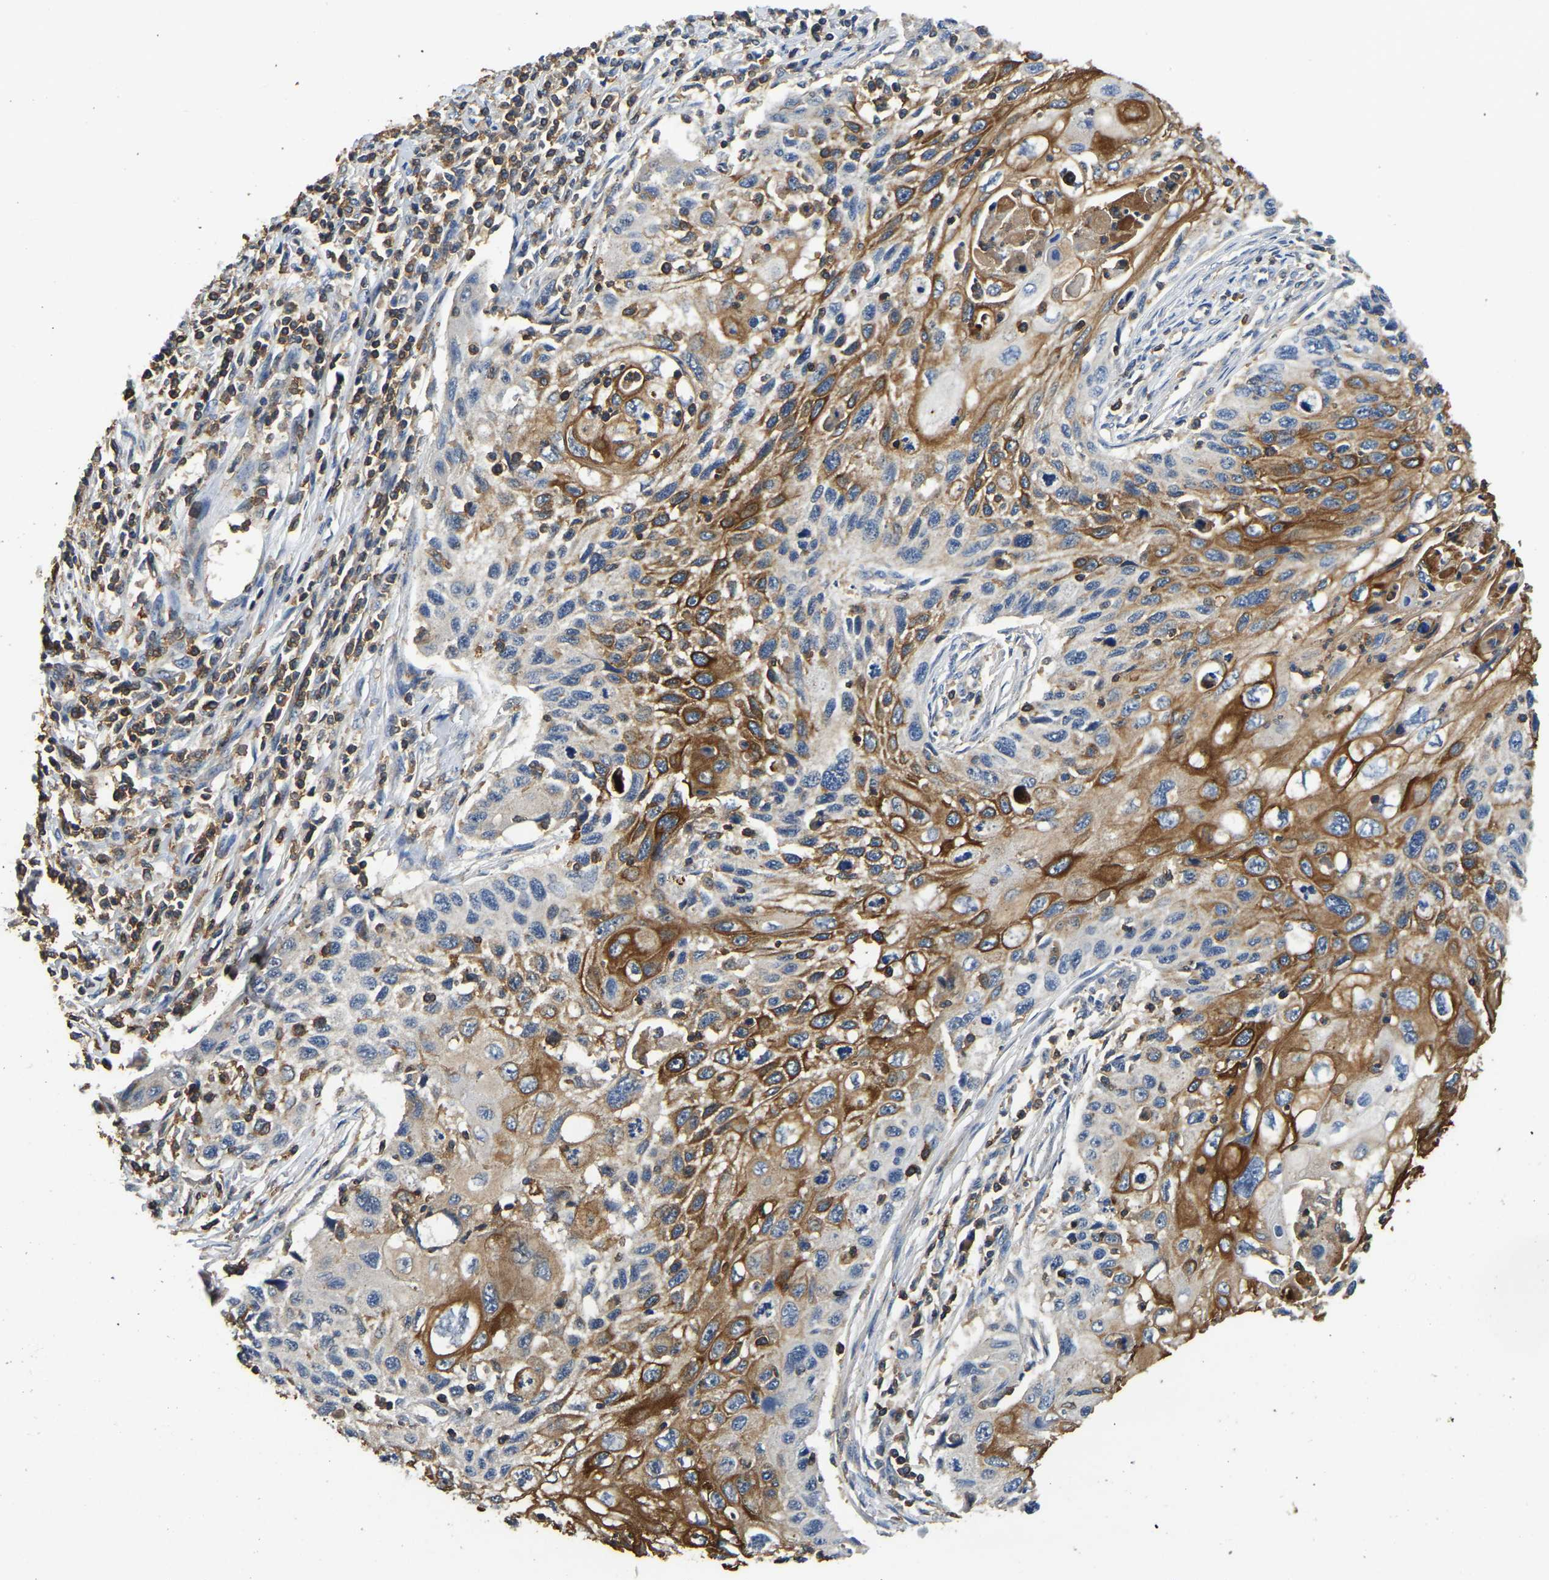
{"staining": {"intensity": "moderate", "quantity": "25%-75%", "location": "cytoplasmic/membranous"}, "tissue": "cervical cancer", "cell_type": "Tumor cells", "image_type": "cancer", "snomed": [{"axis": "morphology", "description": "Squamous cell carcinoma, NOS"}, {"axis": "topography", "description": "Cervix"}], "caption": "Brown immunohistochemical staining in human cervical cancer shows moderate cytoplasmic/membranous staining in about 25%-75% of tumor cells.", "gene": "SMPD2", "patient": {"sex": "female", "age": 70}}